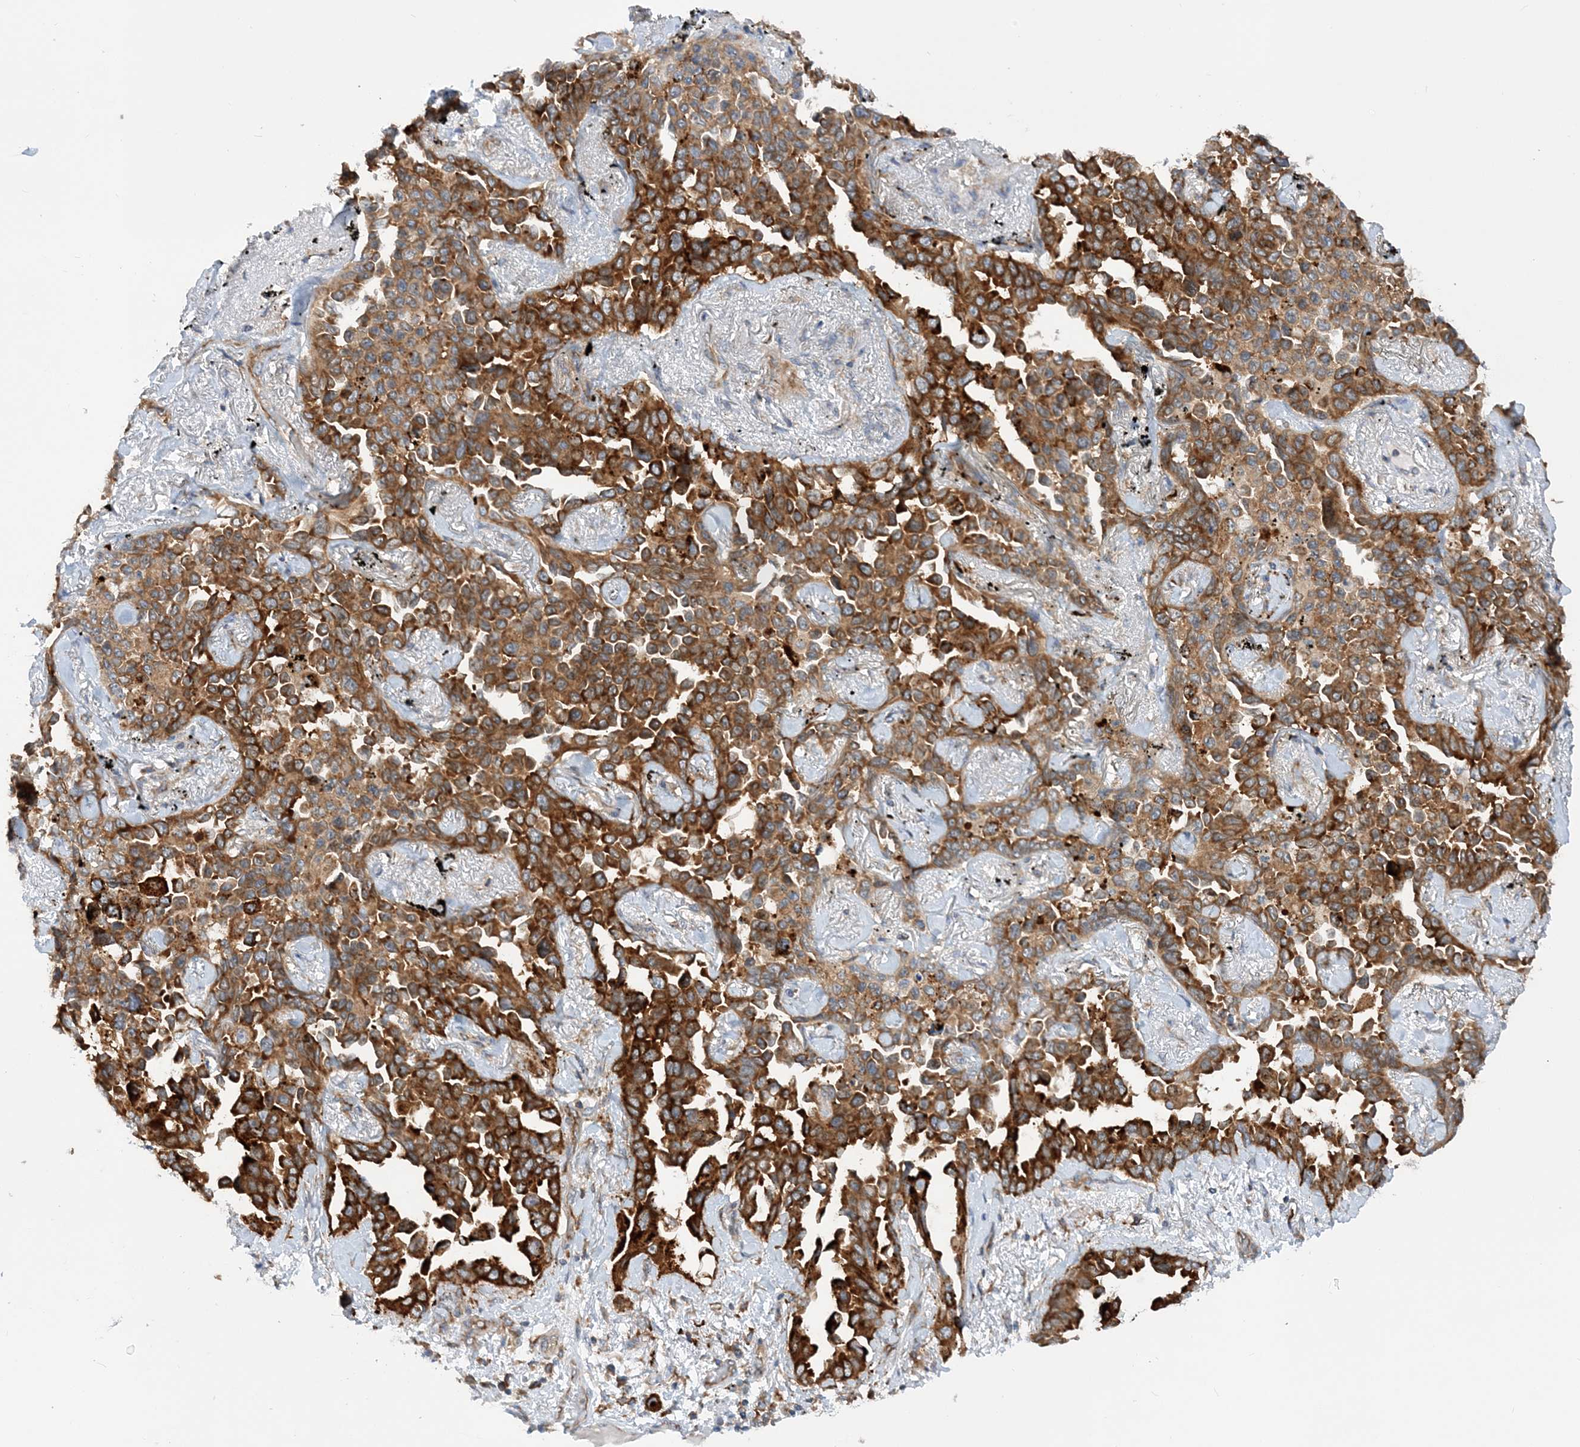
{"staining": {"intensity": "strong", "quantity": ">75%", "location": "cytoplasmic/membranous"}, "tissue": "lung cancer", "cell_type": "Tumor cells", "image_type": "cancer", "snomed": [{"axis": "morphology", "description": "Adenocarcinoma, NOS"}, {"axis": "topography", "description": "Lung"}], "caption": "Lung adenocarcinoma stained with immunohistochemistry reveals strong cytoplasmic/membranous expression in approximately >75% of tumor cells.", "gene": "LARP4B", "patient": {"sex": "female", "age": 67}}